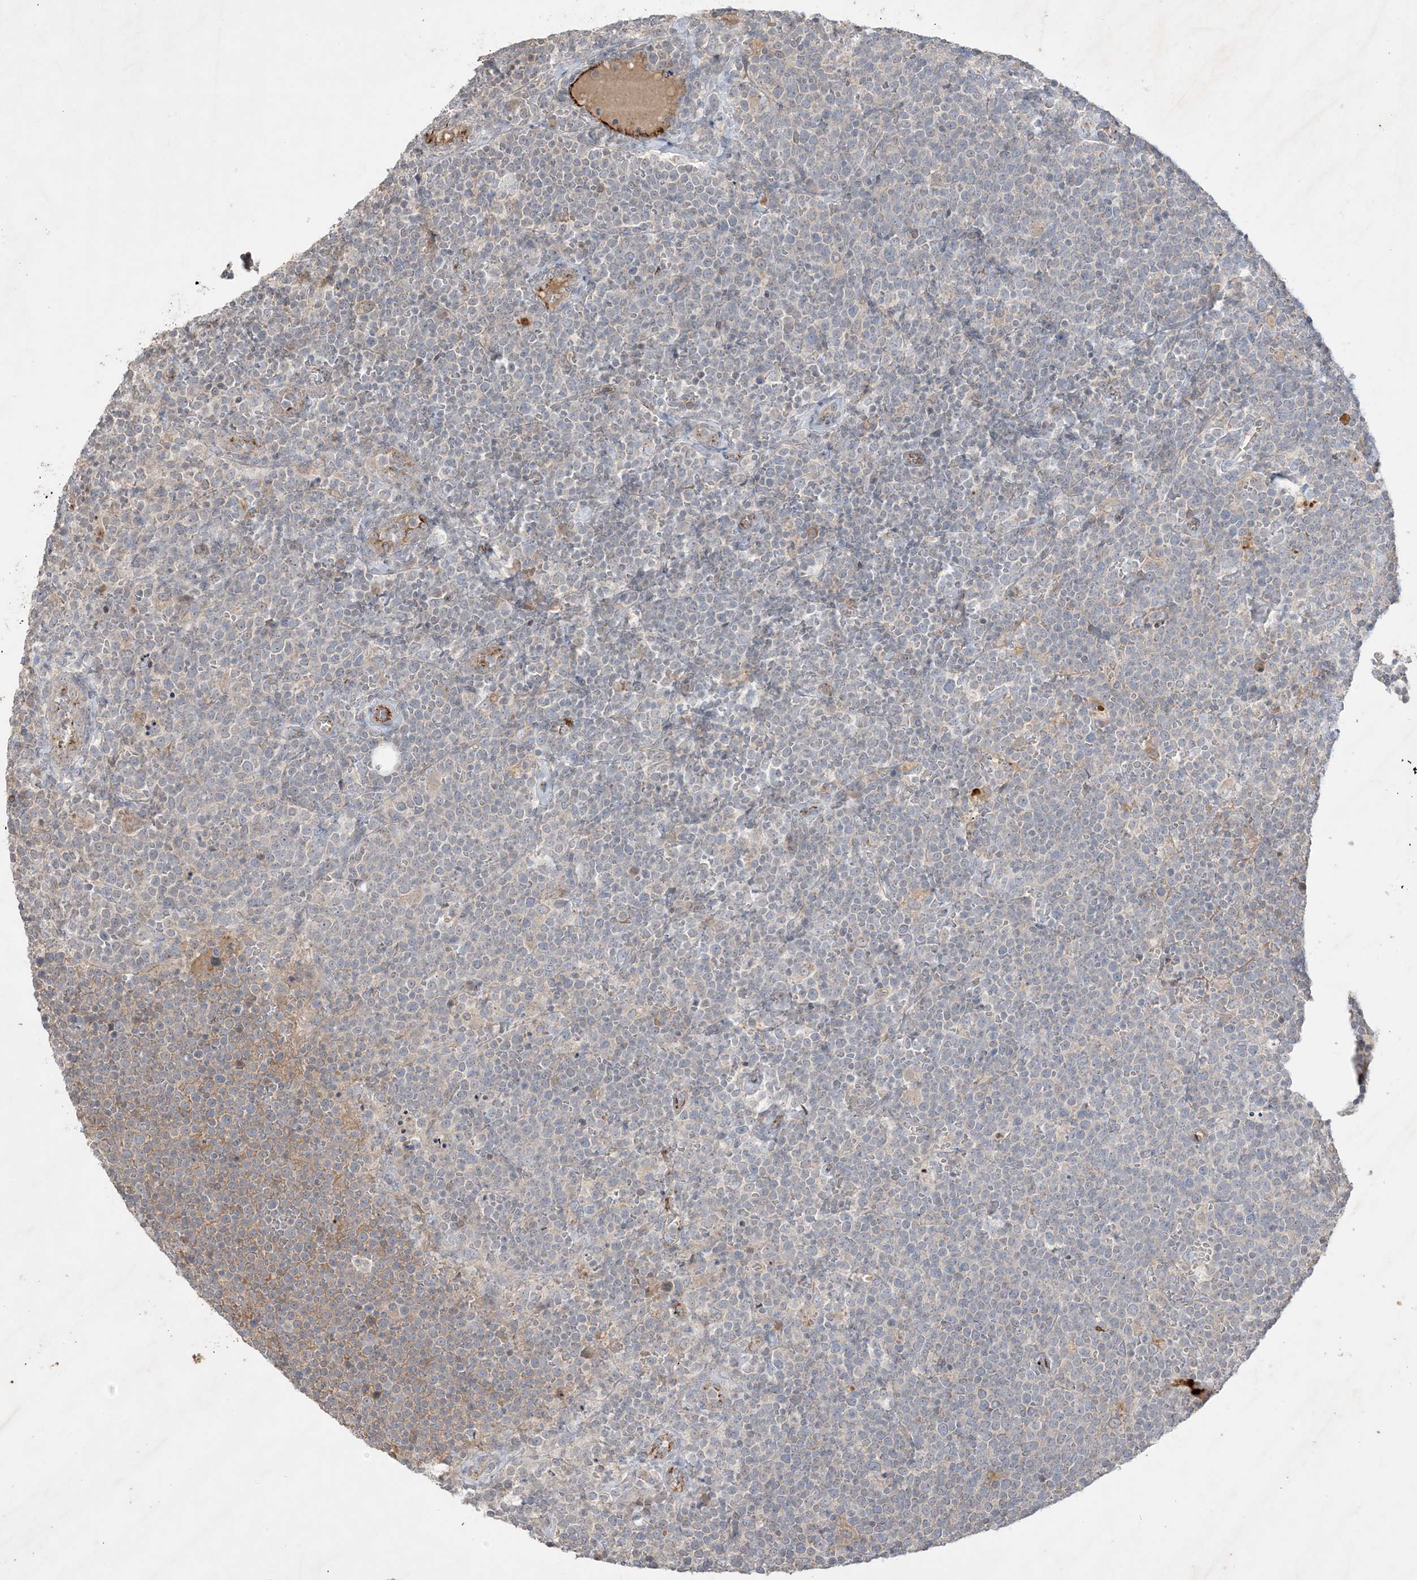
{"staining": {"intensity": "negative", "quantity": "none", "location": "none"}, "tissue": "lymphoma", "cell_type": "Tumor cells", "image_type": "cancer", "snomed": [{"axis": "morphology", "description": "Malignant lymphoma, non-Hodgkin's type, High grade"}, {"axis": "topography", "description": "Lymph node"}], "caption": "Photomicrograph shows no significant protein expression in tumor cells of high-grade malignant lymphoma, non-Hodgkin's type.", "gene": "PRSS36", "patient": {"sex": "male", "age": 61}}